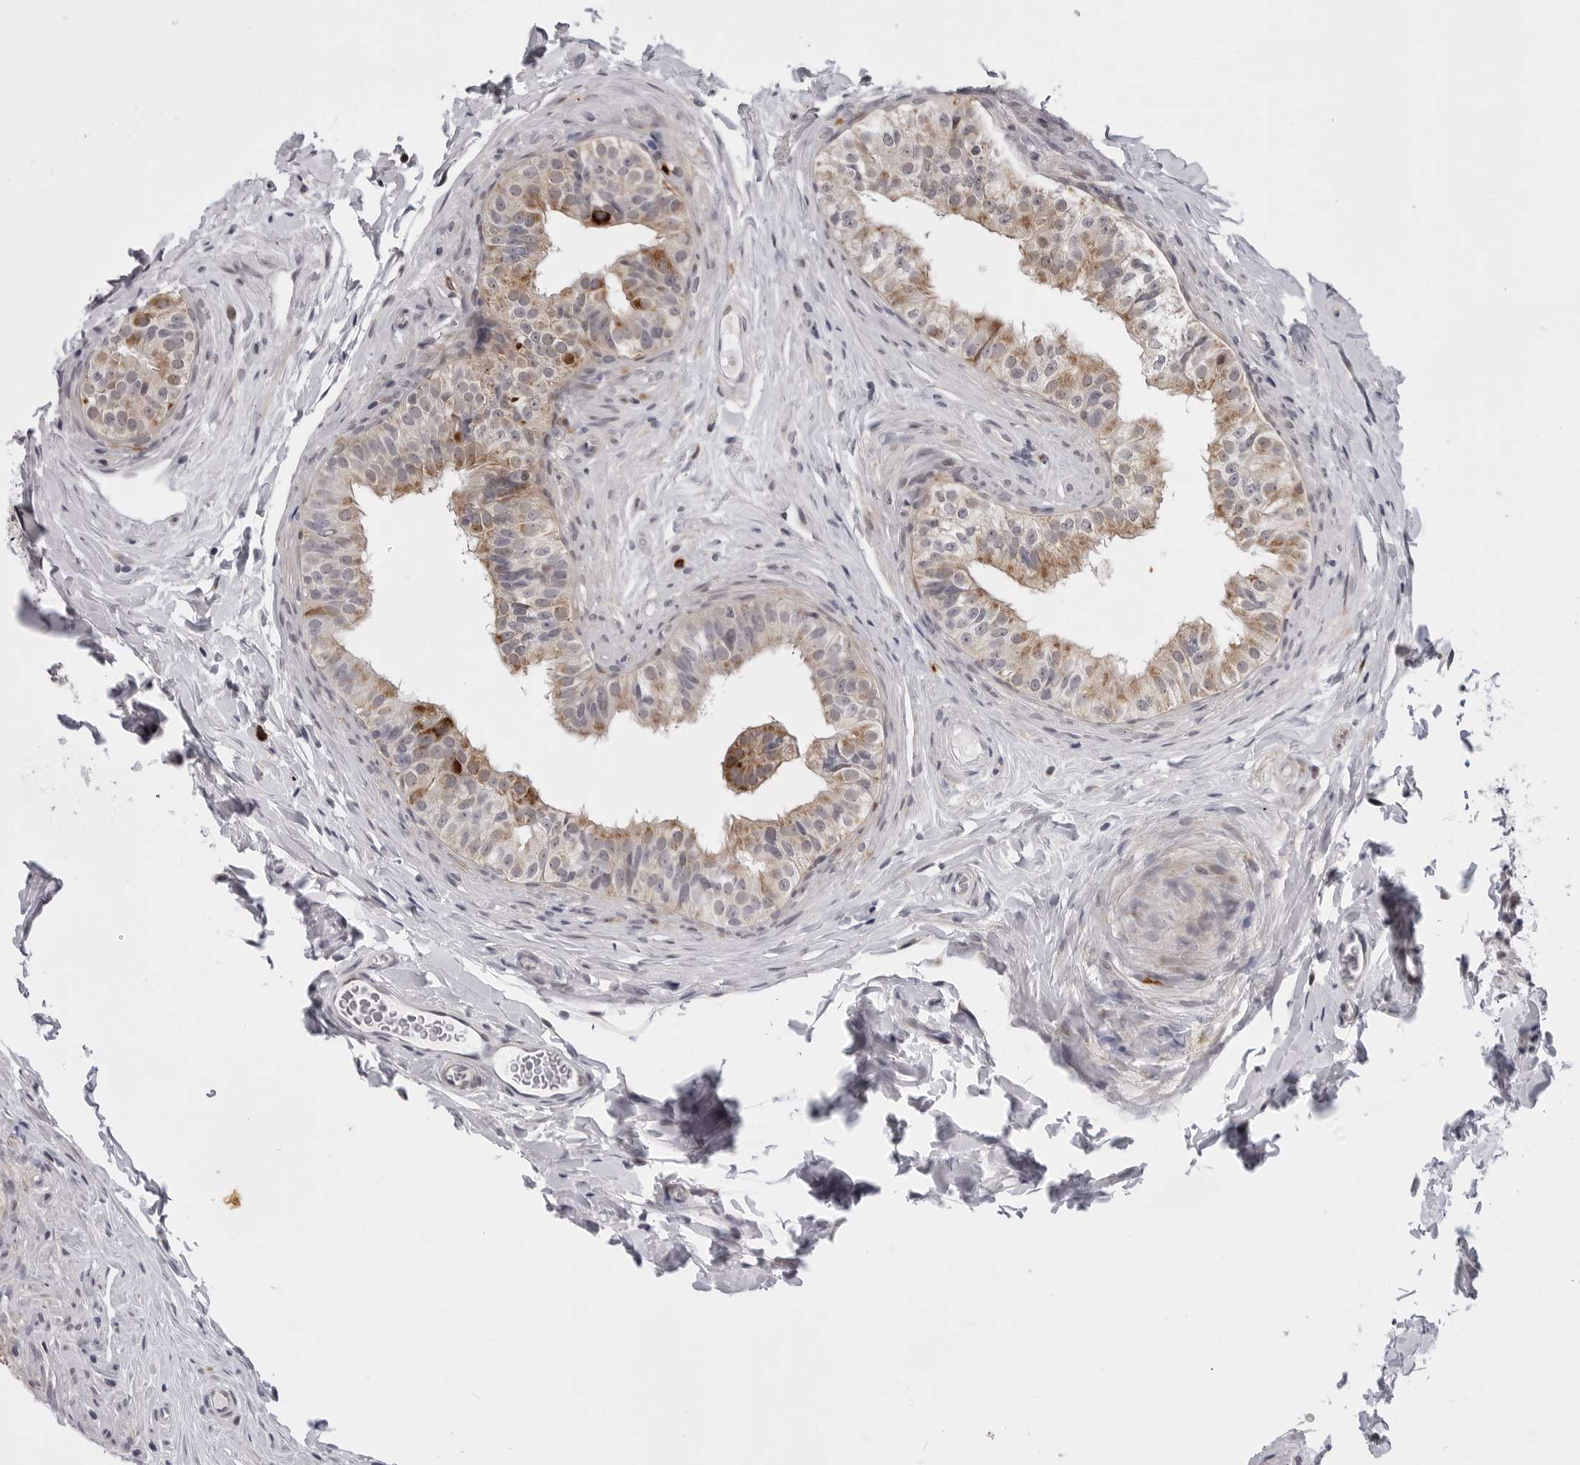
{"staining": {"intensity": "moderate", "quantity": "25%-75%", "location": "cytoplasmic/membranous"}, "tissue": "epididymis", "cell_type": "Glandular cells", "image_type": "normal", "snomed": [{"axis": "morphology", "description": "Normal tissue, NOS"}, {"axis": "topography", "description": "Epididymis"}], "caption": "This photomicrograph exhibits unremarkable epididymis stained with IHC to label a protein in brown. The cytoplasmic/membranous of glandular cells show moderate positivity for the protein. Nuclei are counter-stained blue.", "gene": "CDK20", "patient": {"sex": "male", "age": 49}}